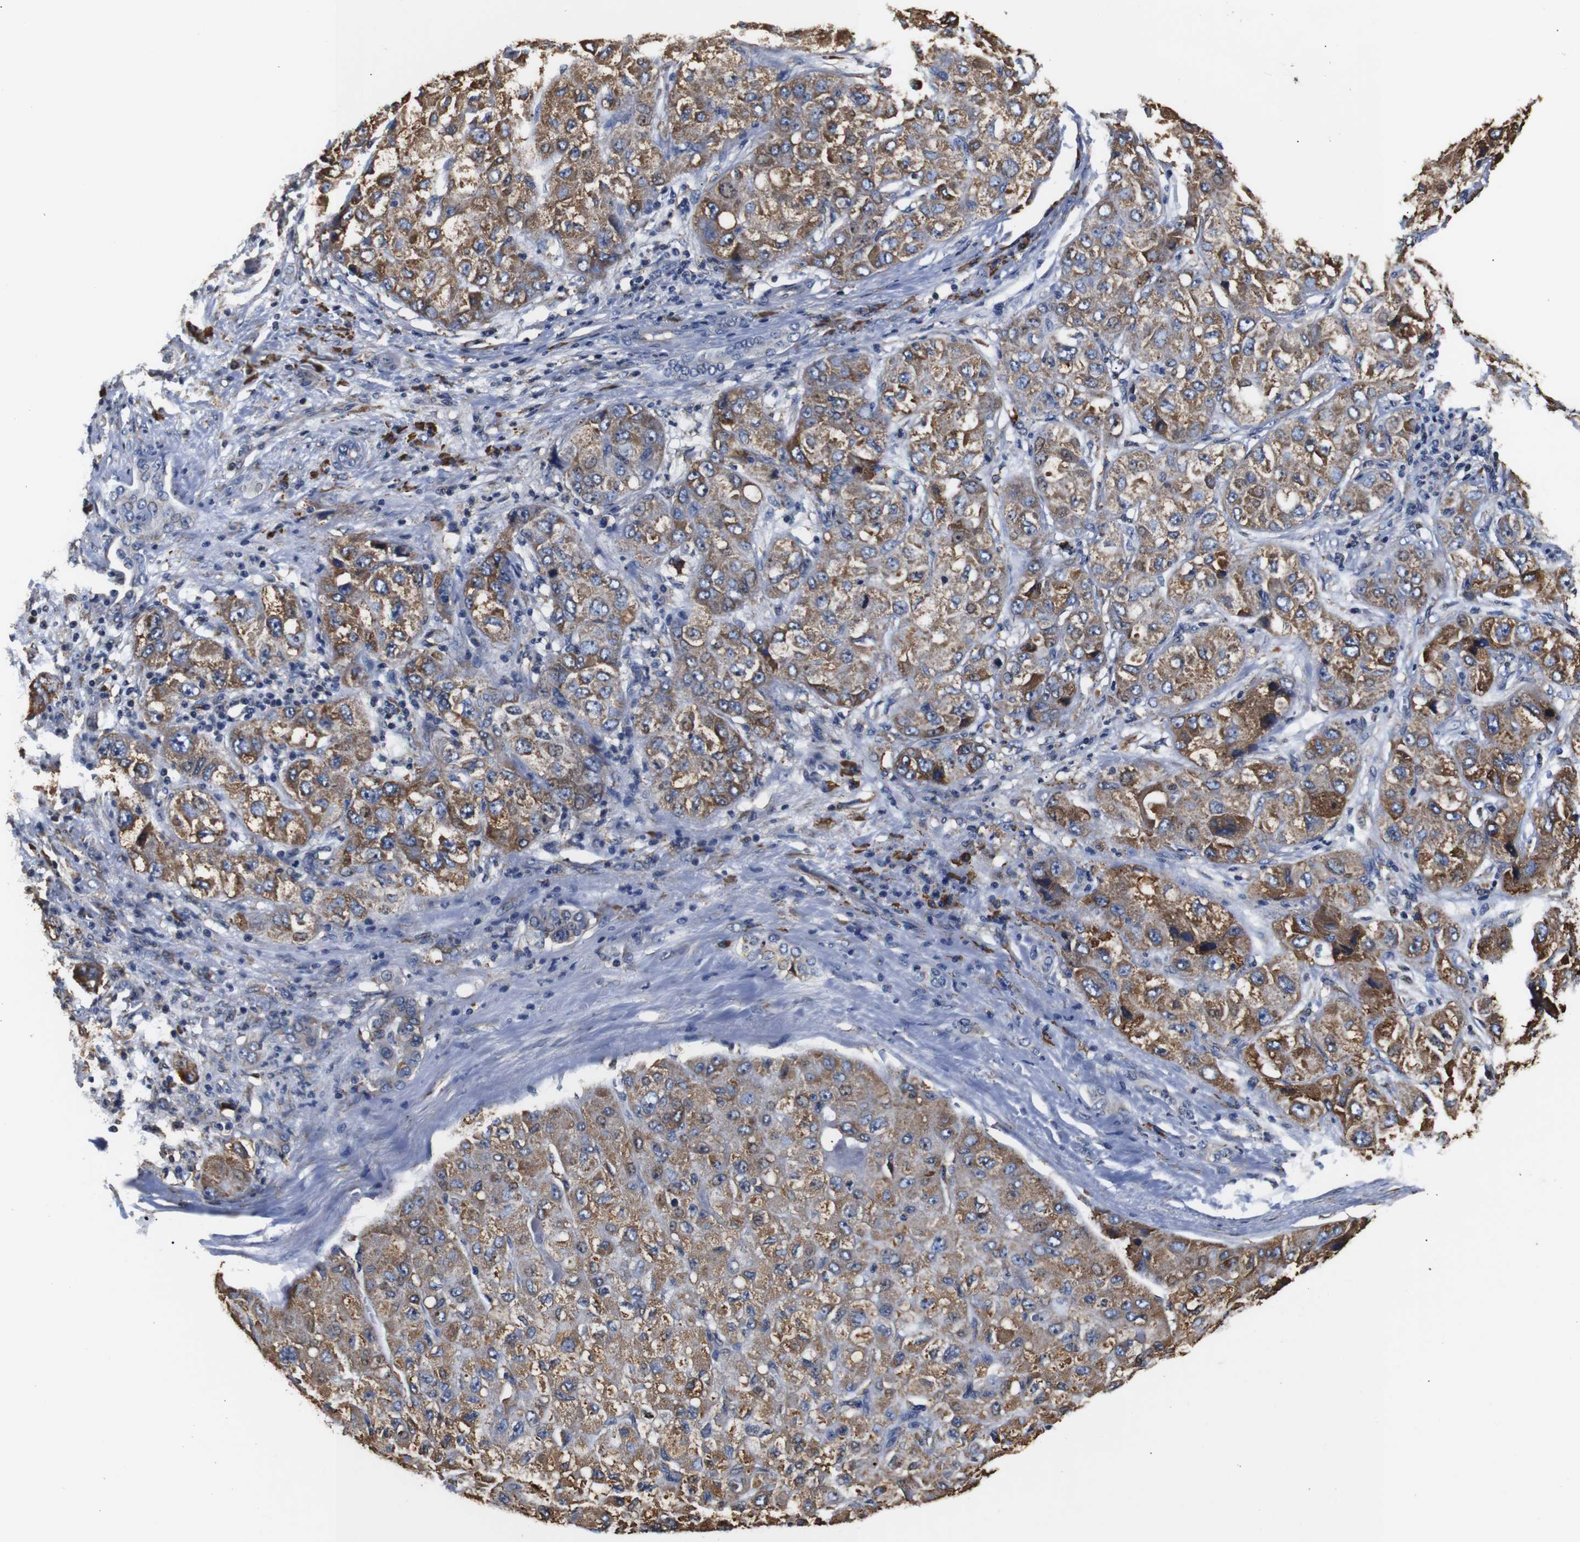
{"staining": {"intensity": "moderate", "quantity": ">75%", "location": "cytoplasmic/membranous"}, "tissue": "liver cancer", "cell_type": "Tumor cells", "image_type": "cancer", "snomed": [{"axis": "morphology", "description": "Carcinoma, Hepatocellular, NOS"}, {"axis": "topography", "description": "Liver"}], "caption": "Immunohistochemistry (IHC) photomicrograph of neoplastic tissue: hepatocellular carcinoma (liver) stained using immunohistochemistry reveals medium levels of moderate protein expression localized specifically in the cytoplasmic/membranous of tumor cells, appearing as a cytoplasmic/membranous brown color.", "gene": "HHIP", "patient": {"sex": "male", "age": 80}}